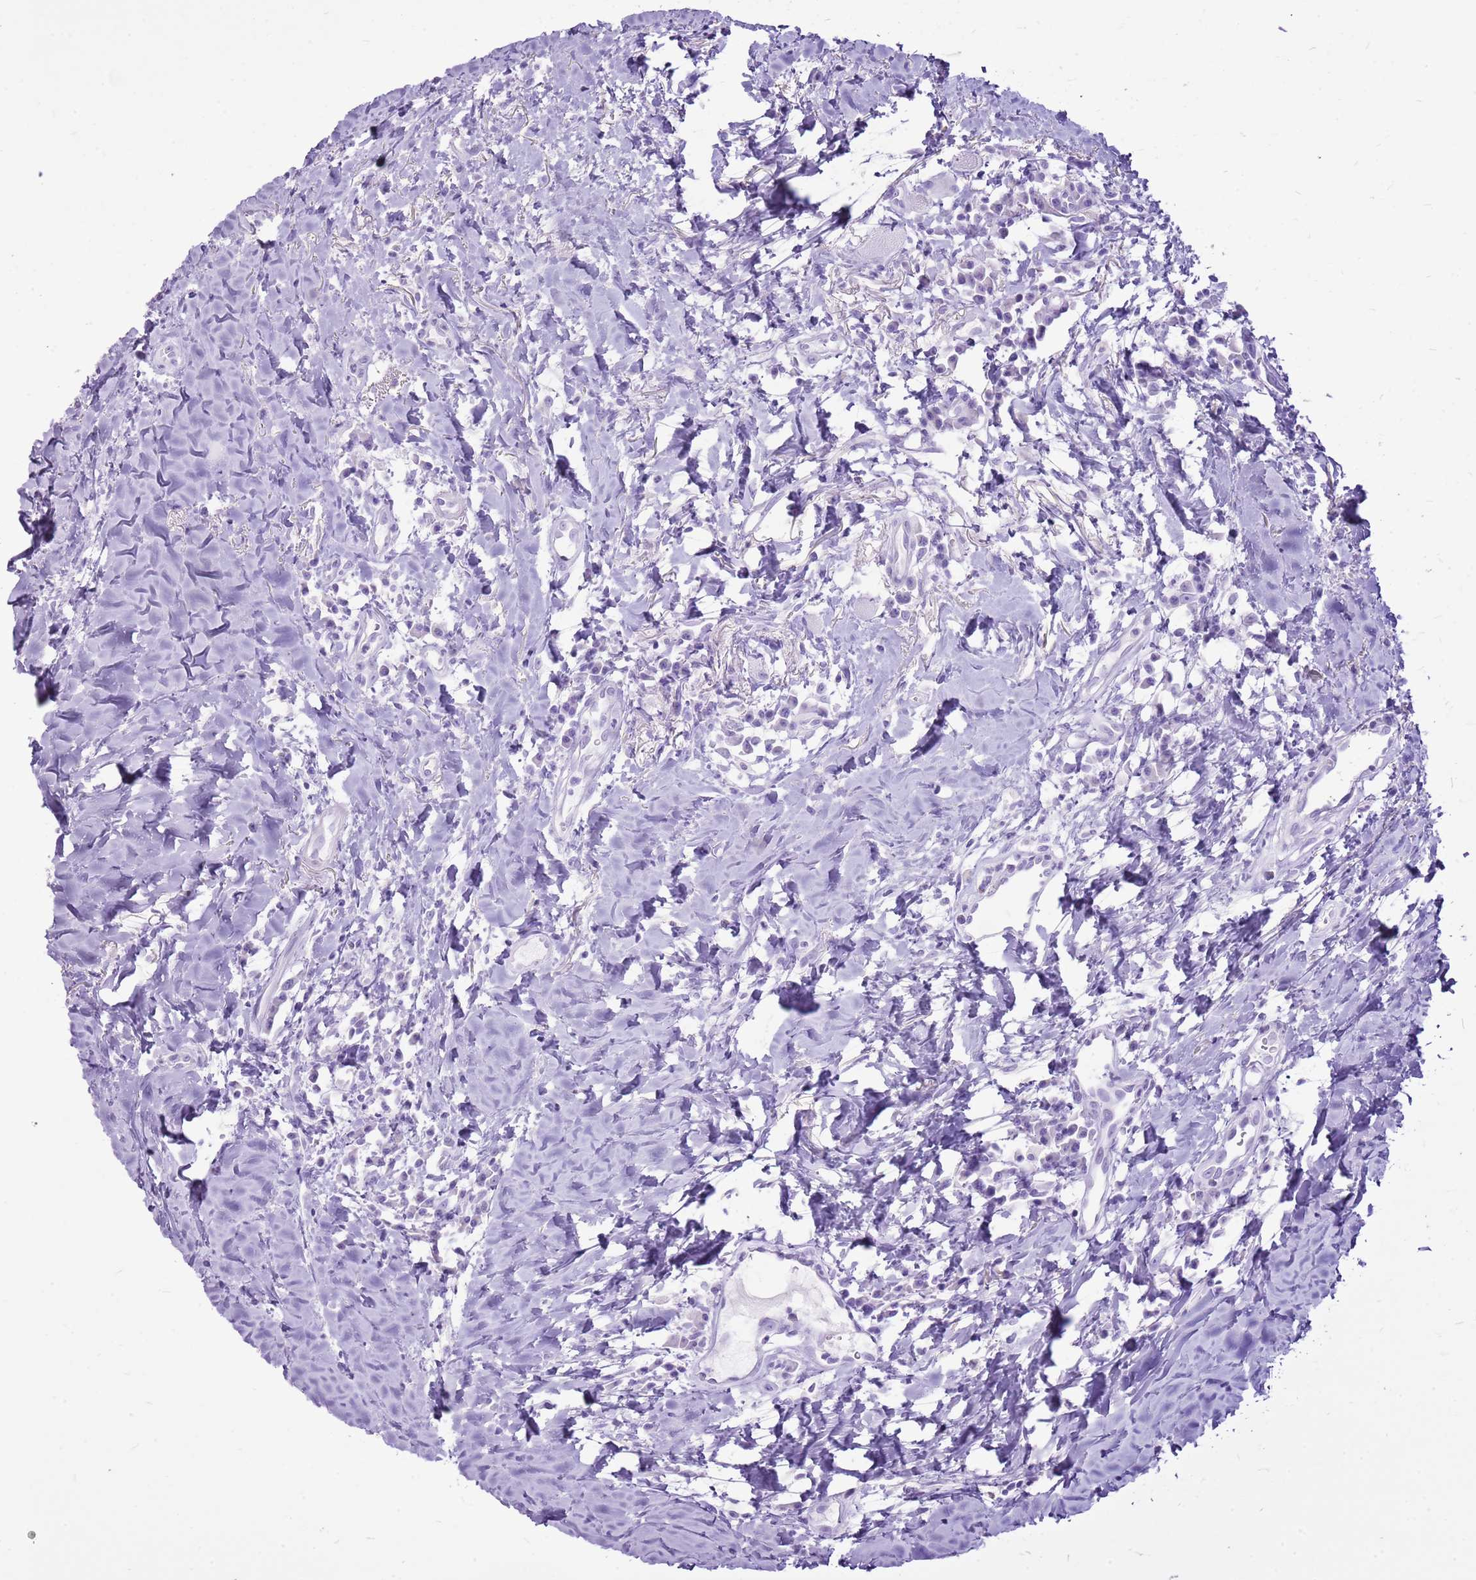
{"staining": {"intensity": "negative", "quantity": "none", "location": "none"}, "tissue": "head and neck cancer", "cell_type": "Tumor cells", "image_type": "cancer", "snomed": [{"axis": "morphology", "description": "Squamous cell carcinoma, NOS"}, {"axis": "topography", "description": "Head-Neck"}], "caption": "Immunohistochemistry micrograph of head and neck cancer stained for a protein (brown), which reveals no staining in tumor cells. (DAB IHC, high magnification).", "gene": "CNFN", "patient": {"sex": "female", "age": 70}}